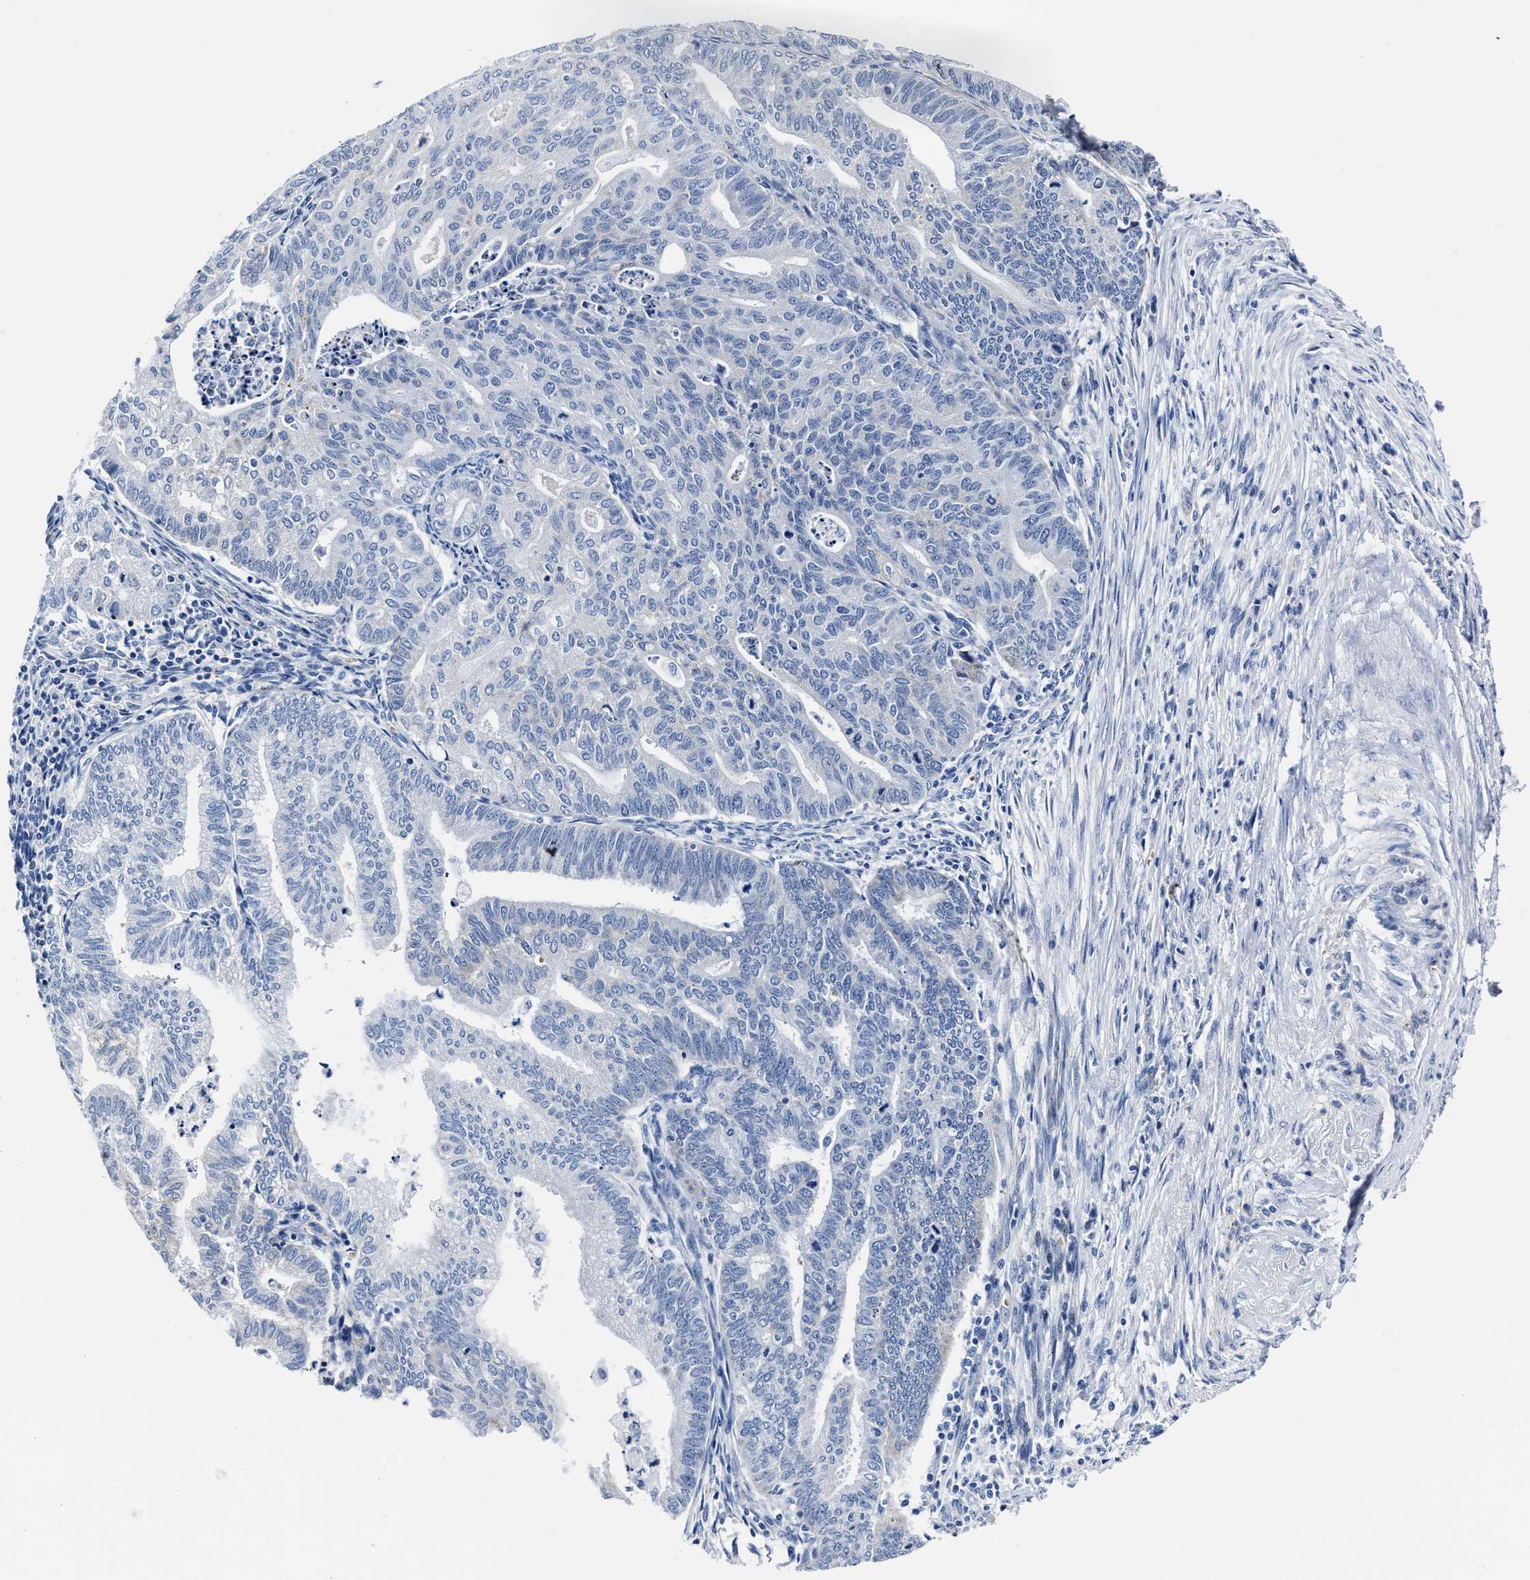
{"staining": {"intensity": "negative", "quantity": "none", "location": "none"}, "tissue": "endometrial cancer", "cell_type": "Tumor cells", "image_type": "cancer", "snomed": [{"axis": "morphology", "description": "Polyp, NOS"}, {"axis": "morphology", "description": "Adenocarcinoma, NOS"}, {"axis": "morphology", "description": "Adenoma, NOS"}, {"axis": "topography", "description": "Endometrium"}], "caption": "Immunohistochemistry image of neoplastic tissue: human endometrial adenocarcinoma stained with DAB (3,3'-diaminobenzidine) displays no significant protein staining in tumor cells.", "gene": "KCNMB3", "patient": {"sex": "female", "age": 79}}